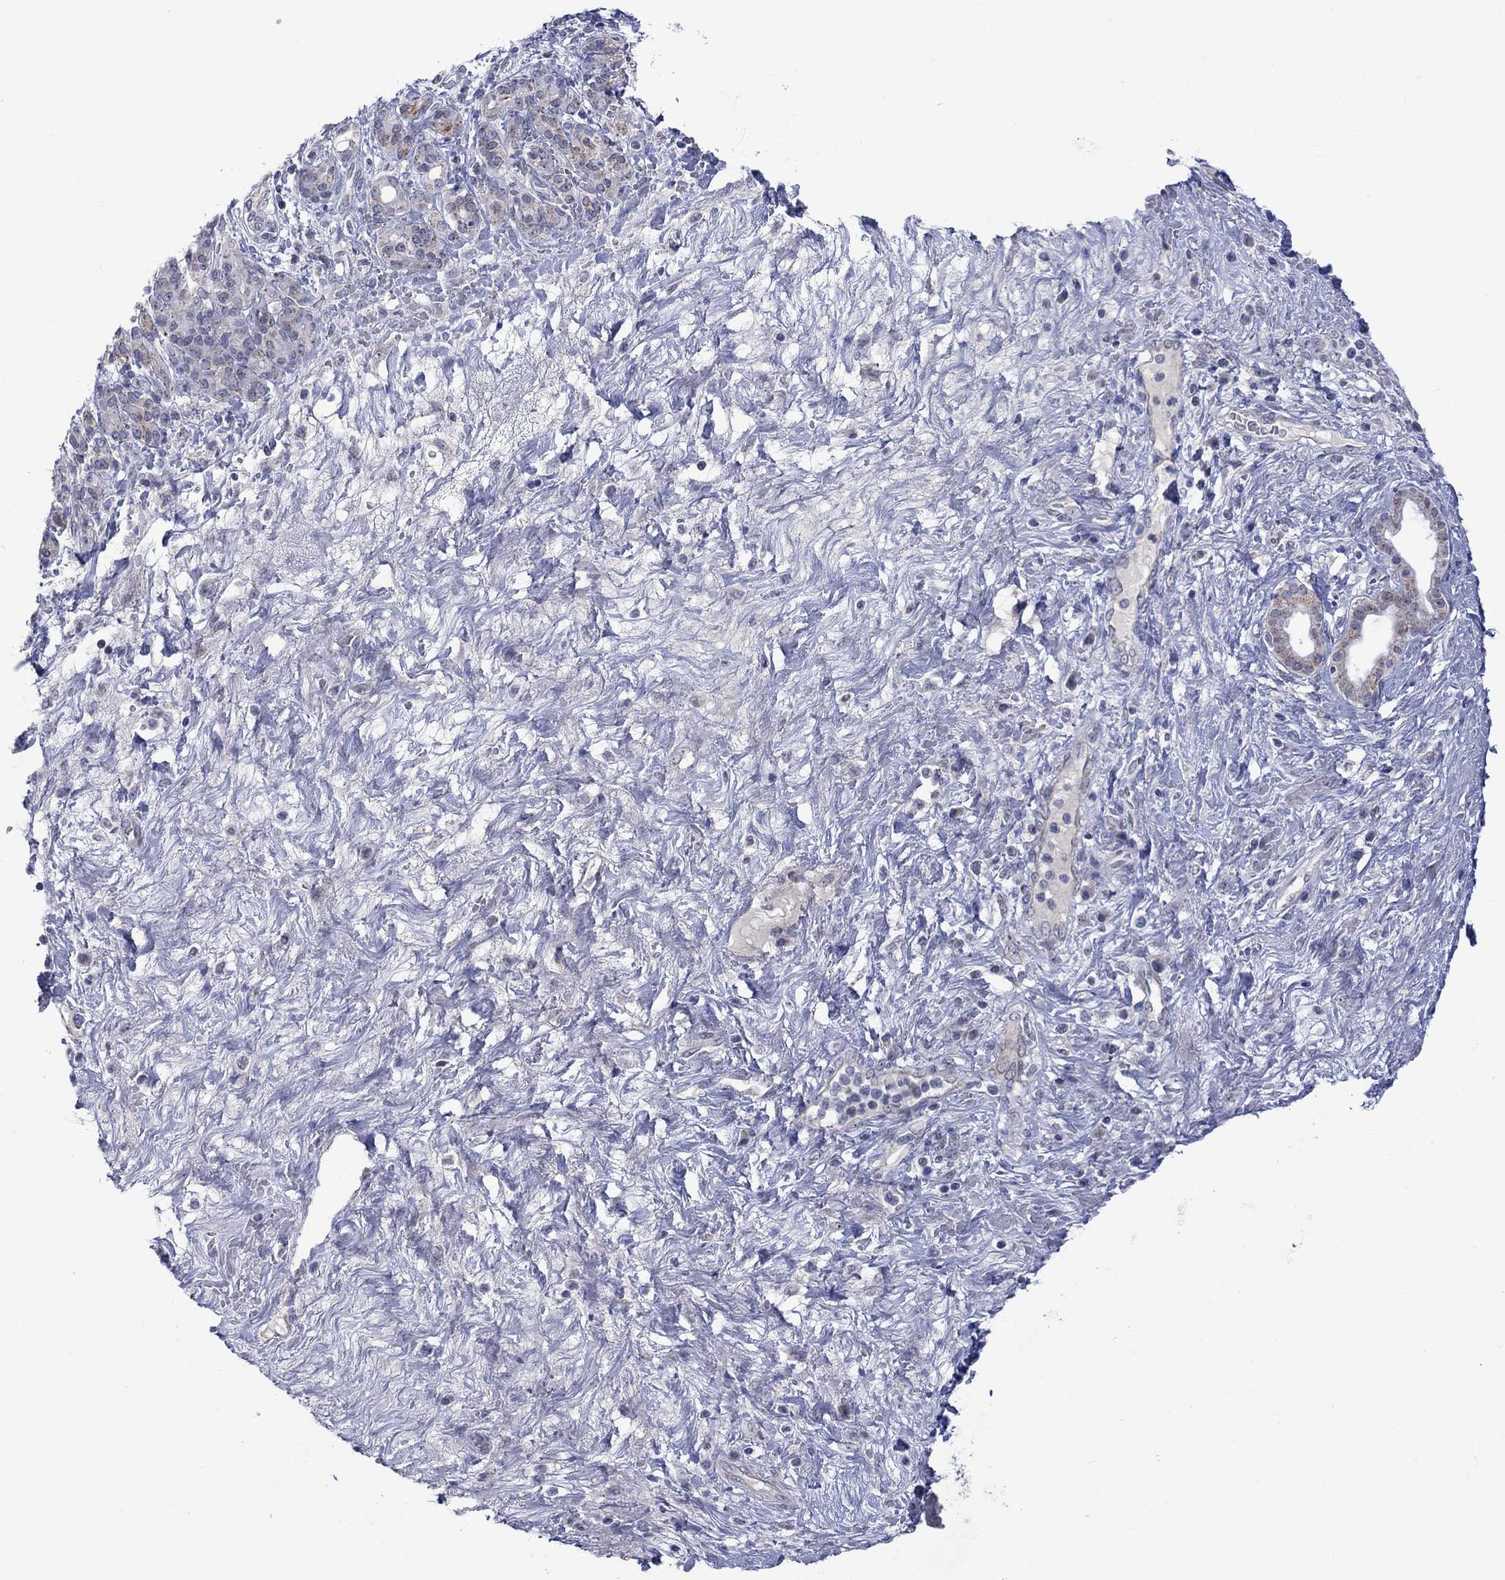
{"staining": {"intensity": "negative", "quantity": "none", "location": "none"}, "tissue": "pancreatic cancer", "cell_type": "Tumor cells", "image_type": "cancer", "snomed": [{"axis": "morphology", "description": "Adenocarcinoma, NOS"}, {"axis": "topography", "description": "Pancreas"}], "caption": "IHC histopathology image of pancreatic cancer (adenocarcinoma) stained for a protein (brown), which shows no staining in tumor cells. (DAB (3,3'-diaminobenzidine) IHC, high magnification).", "gene": "KCNJ16", "patient": {"sex": "male", "age": 44}}